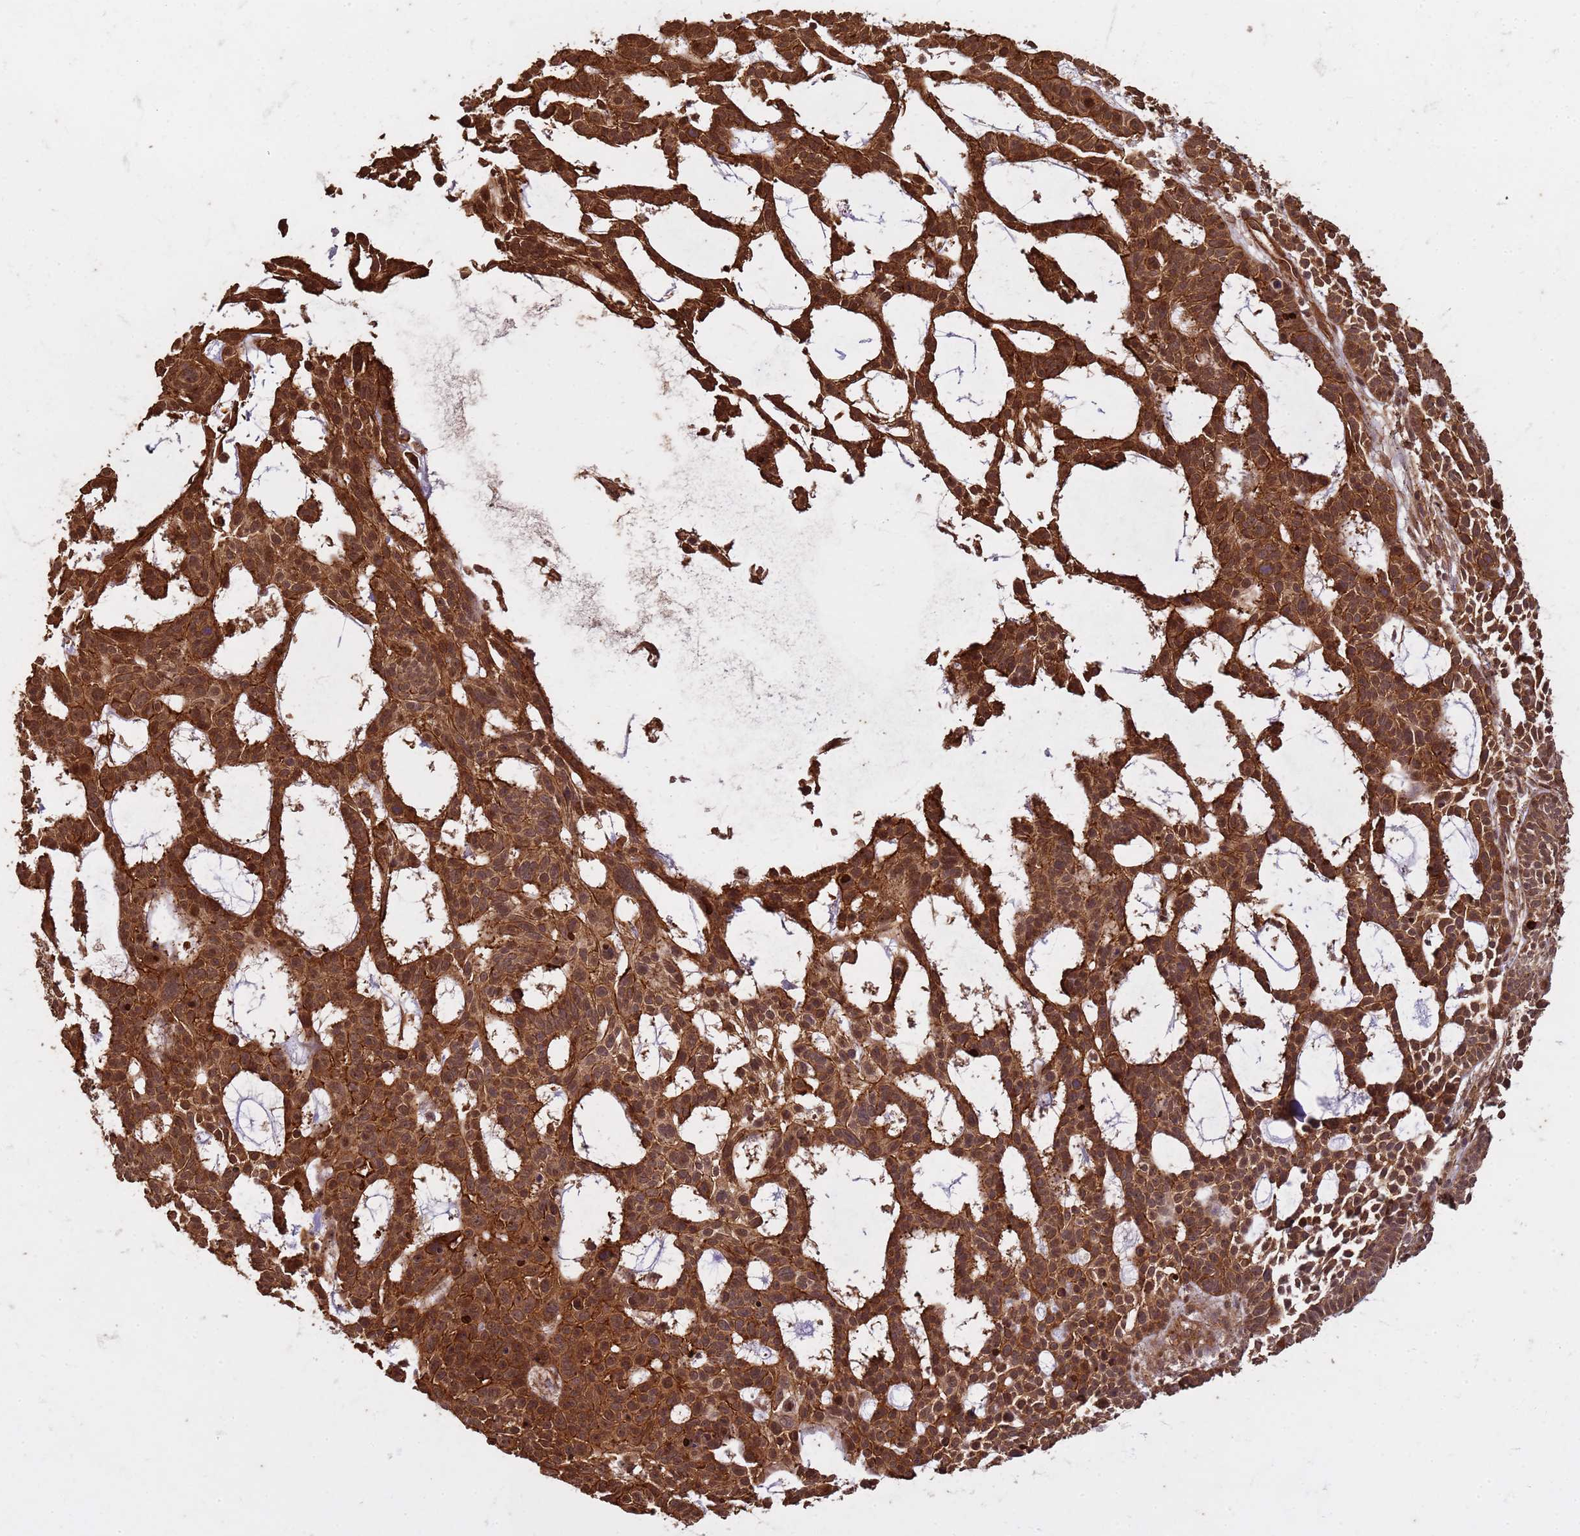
{"staining": {"intensity": "strong", "quantity": ">75%", "location": "cytoplasmic/membranous,nuclear"}, "tissue": "skin cancer", "cell_type": "Tumor cells", "image_type": "cancer", "snomed": [{"axis": "morphology", "description": "Basal cell carcinoma"}, {"axis": "topography", "description": "Skin"}], "caption": "A high amount of strong cytoplasmic/membranous and nuclear positivity is seen in approximately >75% of tumor cells in skin cancer tissue.", "gene": "KIF26A", "patient": {"sex": "male", "age": 89}}